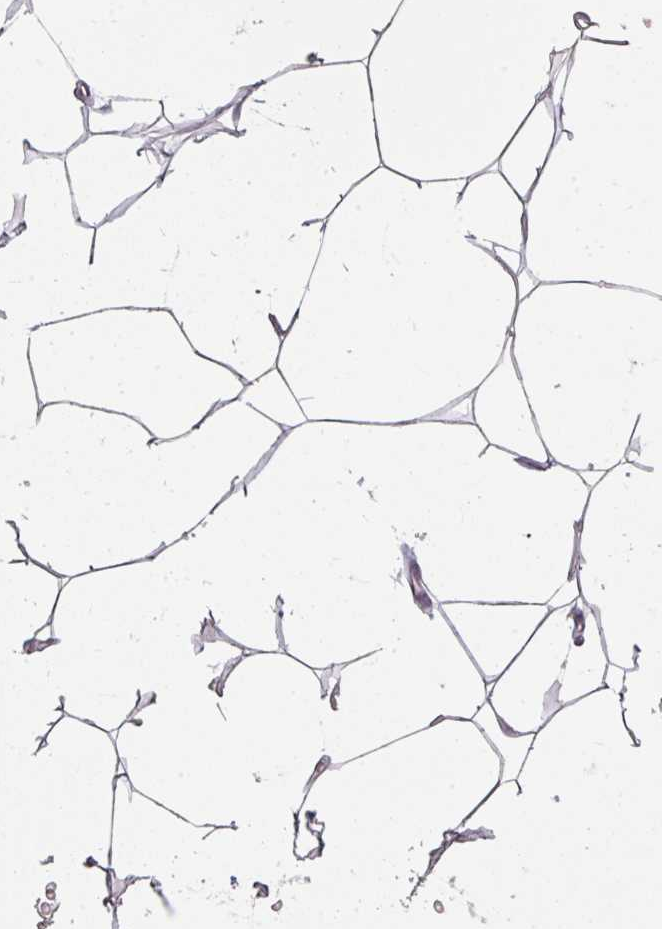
{"staining": {"intensity": "negative", "quantity": "none", "location": "none"}, "tissue": "breast", "cell_type": "Adipocytes", "image_type": "normal", "snomed": [{"axis": "morphology", "description": "Normal tissue, NOS"}, {"axis": "topography", "description": "Breast"}], "caption": "This micrograph is of normal breast stained with immunohistochemistry to label a protein in brown with the nuclei are counter-stained blue. There is no staining in adipocytes.", "gene": "LYPLA1", "patient": {"sex": "female", "age": 27}}